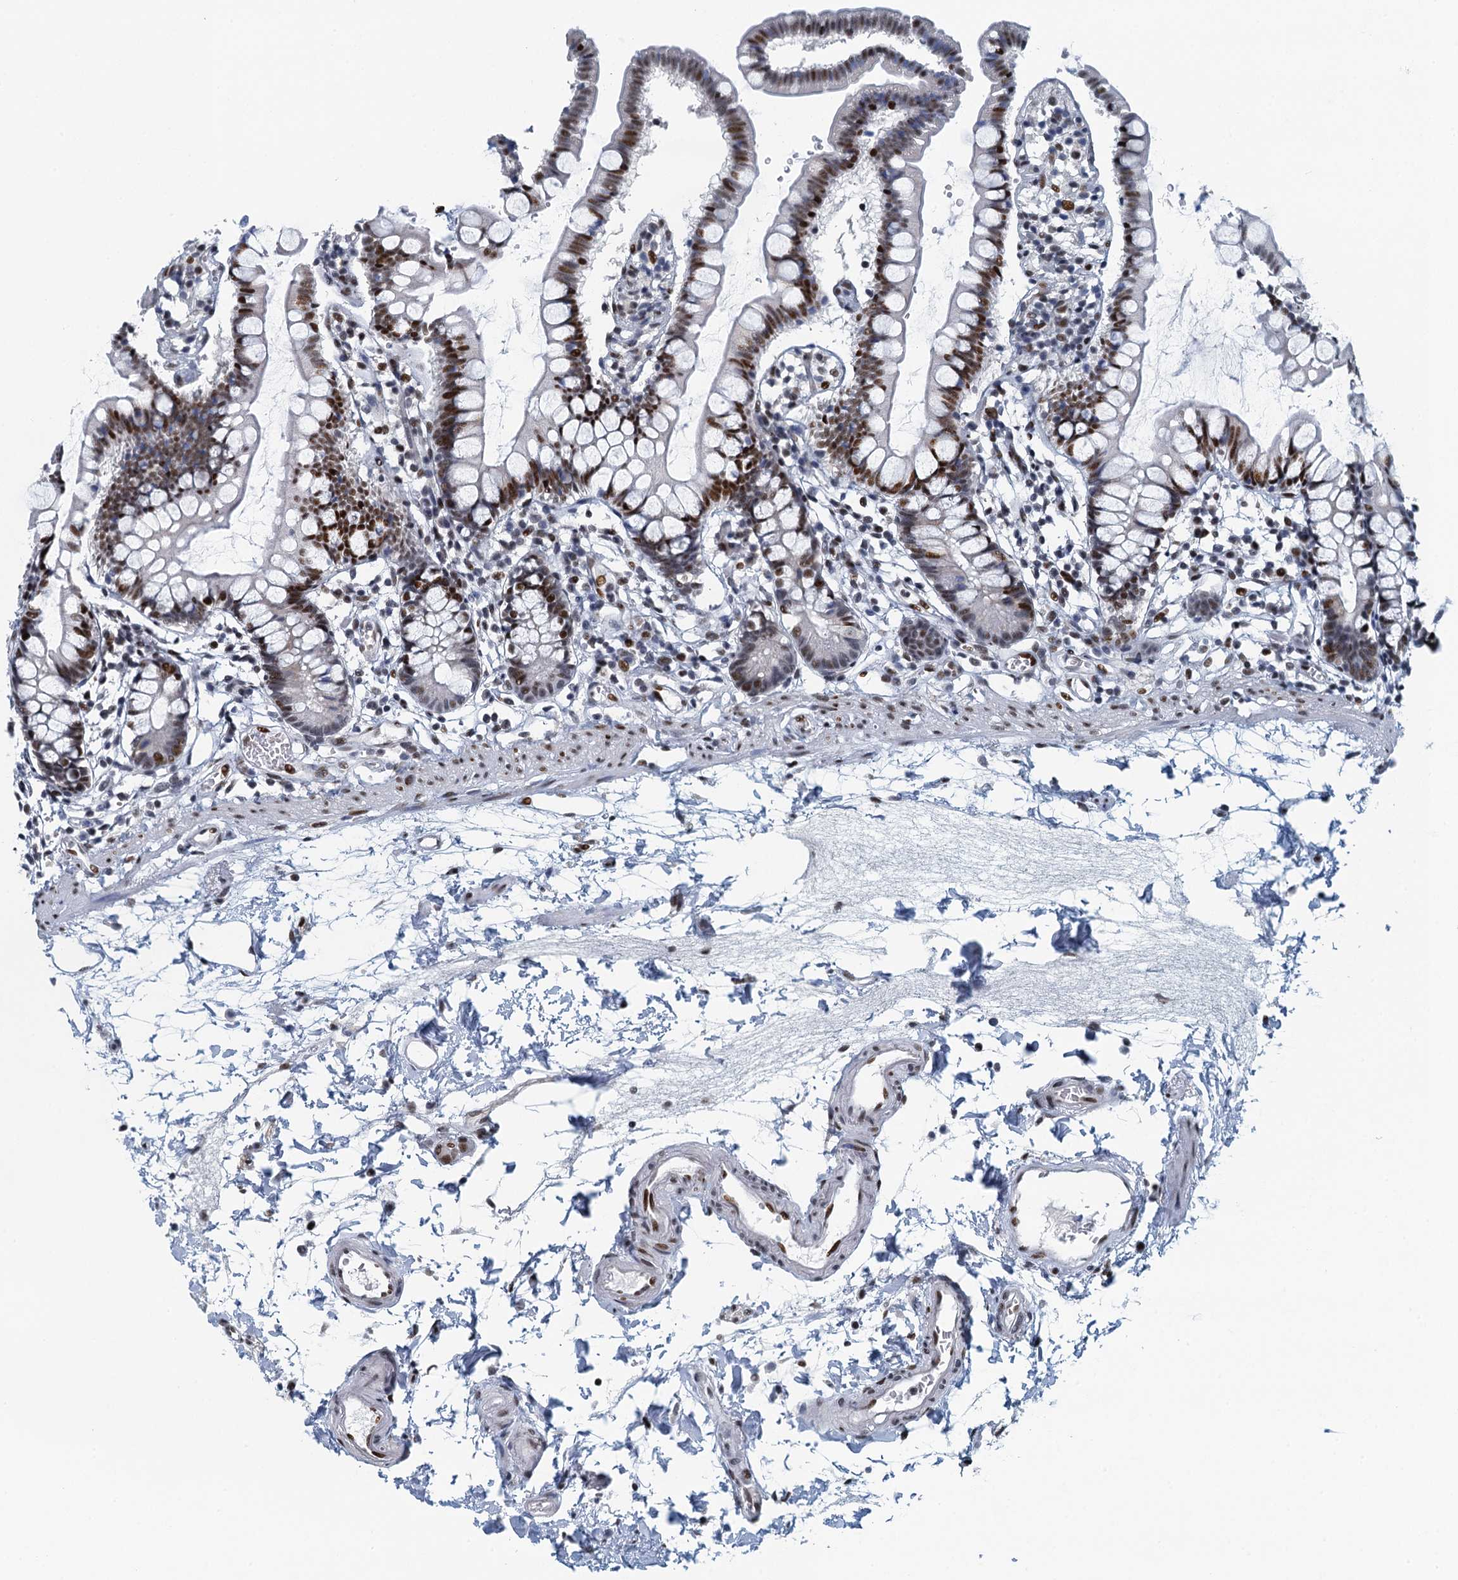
{"staining": {"intensity": "moderate", "quantity": "25%-75%", "location": "nuclear"}, "tissue": "small intestine", "cell_type": "Glandular cells", "image_type": "normal", "snomed": [{"axis": "morphology", "description": "Normal tissue, NOS"}, {"axis": "topography", "description": "Small intestine"}], "caption": "Protein staining of unremarkable small intestine exhibits moderate nuclear expression in approximately 25%-75% of glandular cells. The staining was performed using DAB, with brown indicating positive protein expression. Nuclei are stained blue with hematoxylin.", "gene": "TTLL9", "patient": {"sex": "female", "age": 84}}